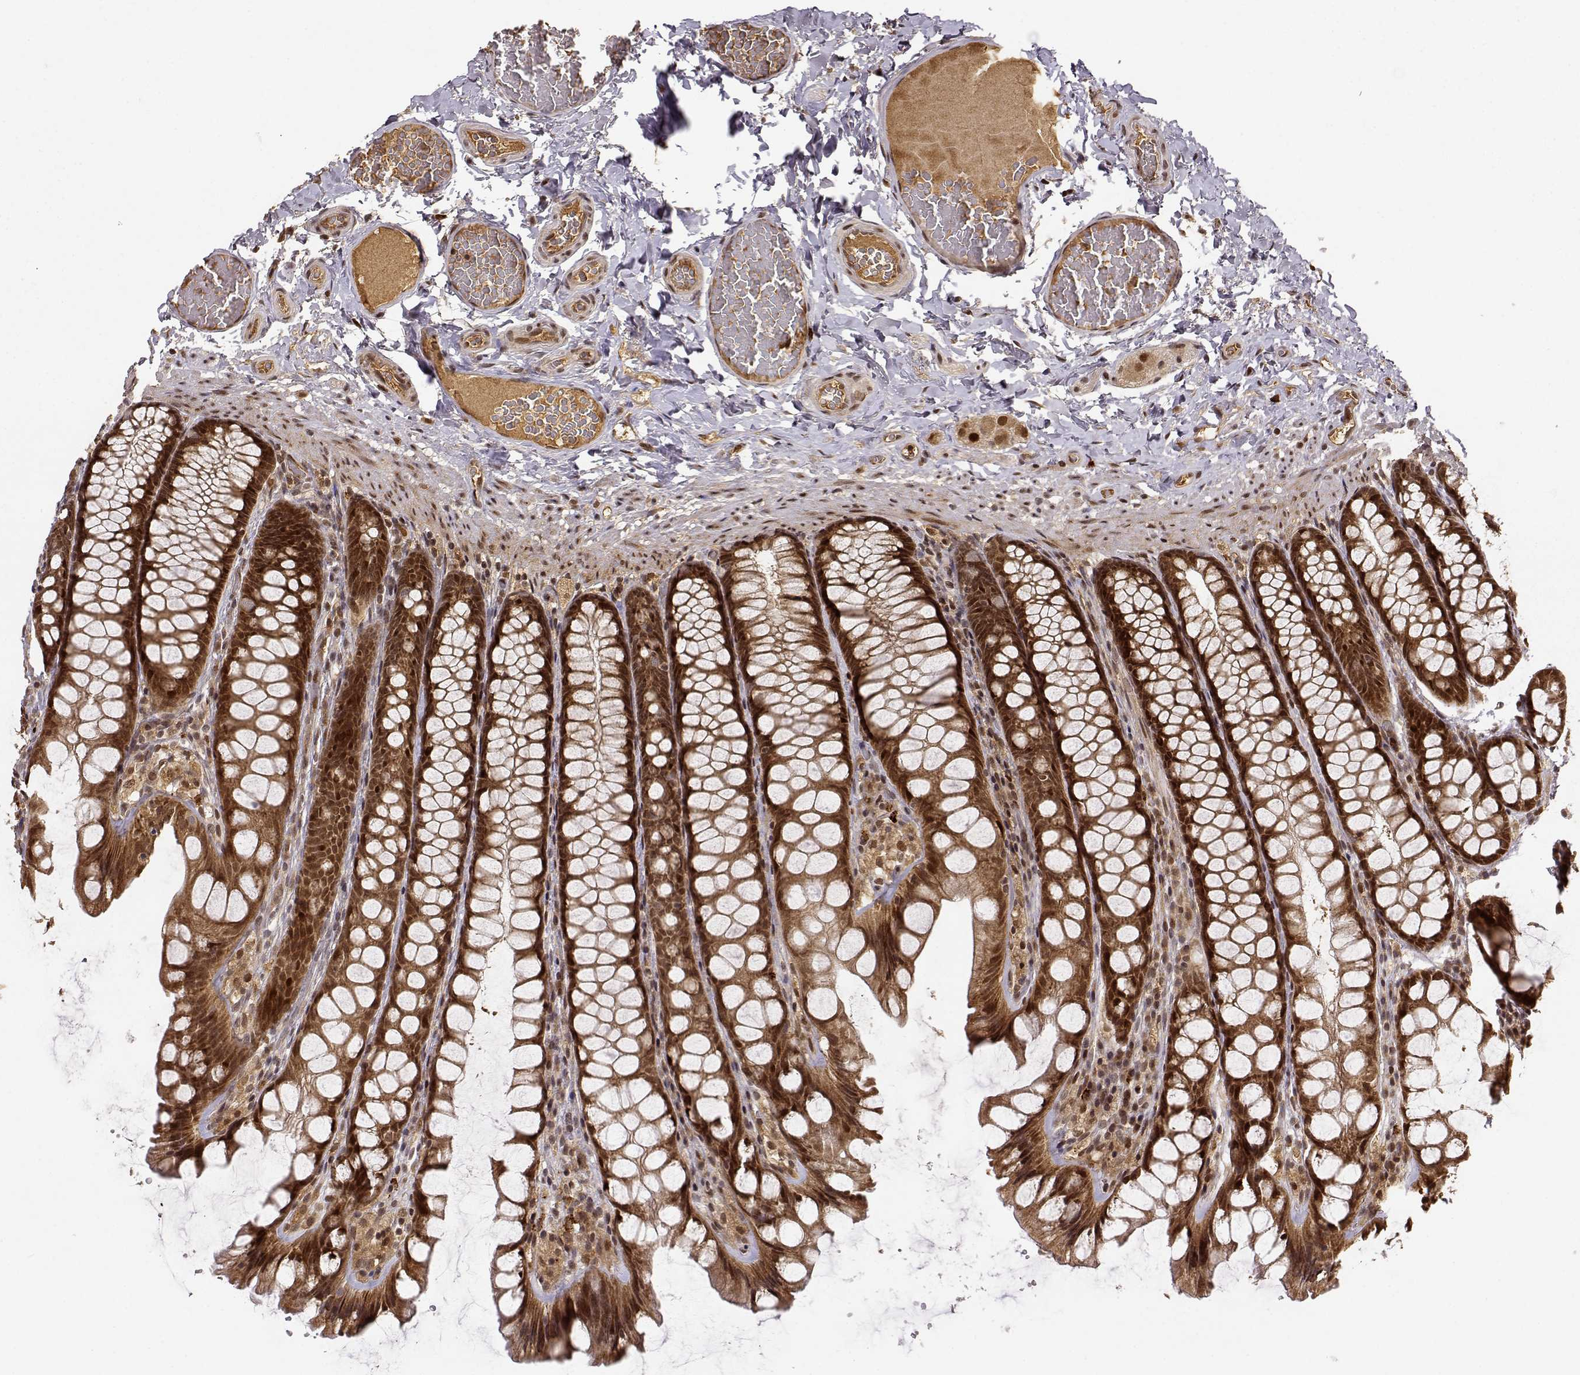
{"staining": {"intensity": "moderate", "quantity": "<25%", "location": "nuclear"}, "tissue": "colon", "cell_type": "Endothelial cells", "image_type": "normal", "snomed": [{"axis": "morphology", "description": "Normal tissue, NOS"}, {"axis": "topography", "description": "Colon"}], "caption": "This is a photomicrograph of immunohistochemistry (IHC) staining of normal colon, which shows moderate expression in the nuclear of endothelial cells.", "gene": "MAEA", "patient": {"sex": "male", "age": 47}}